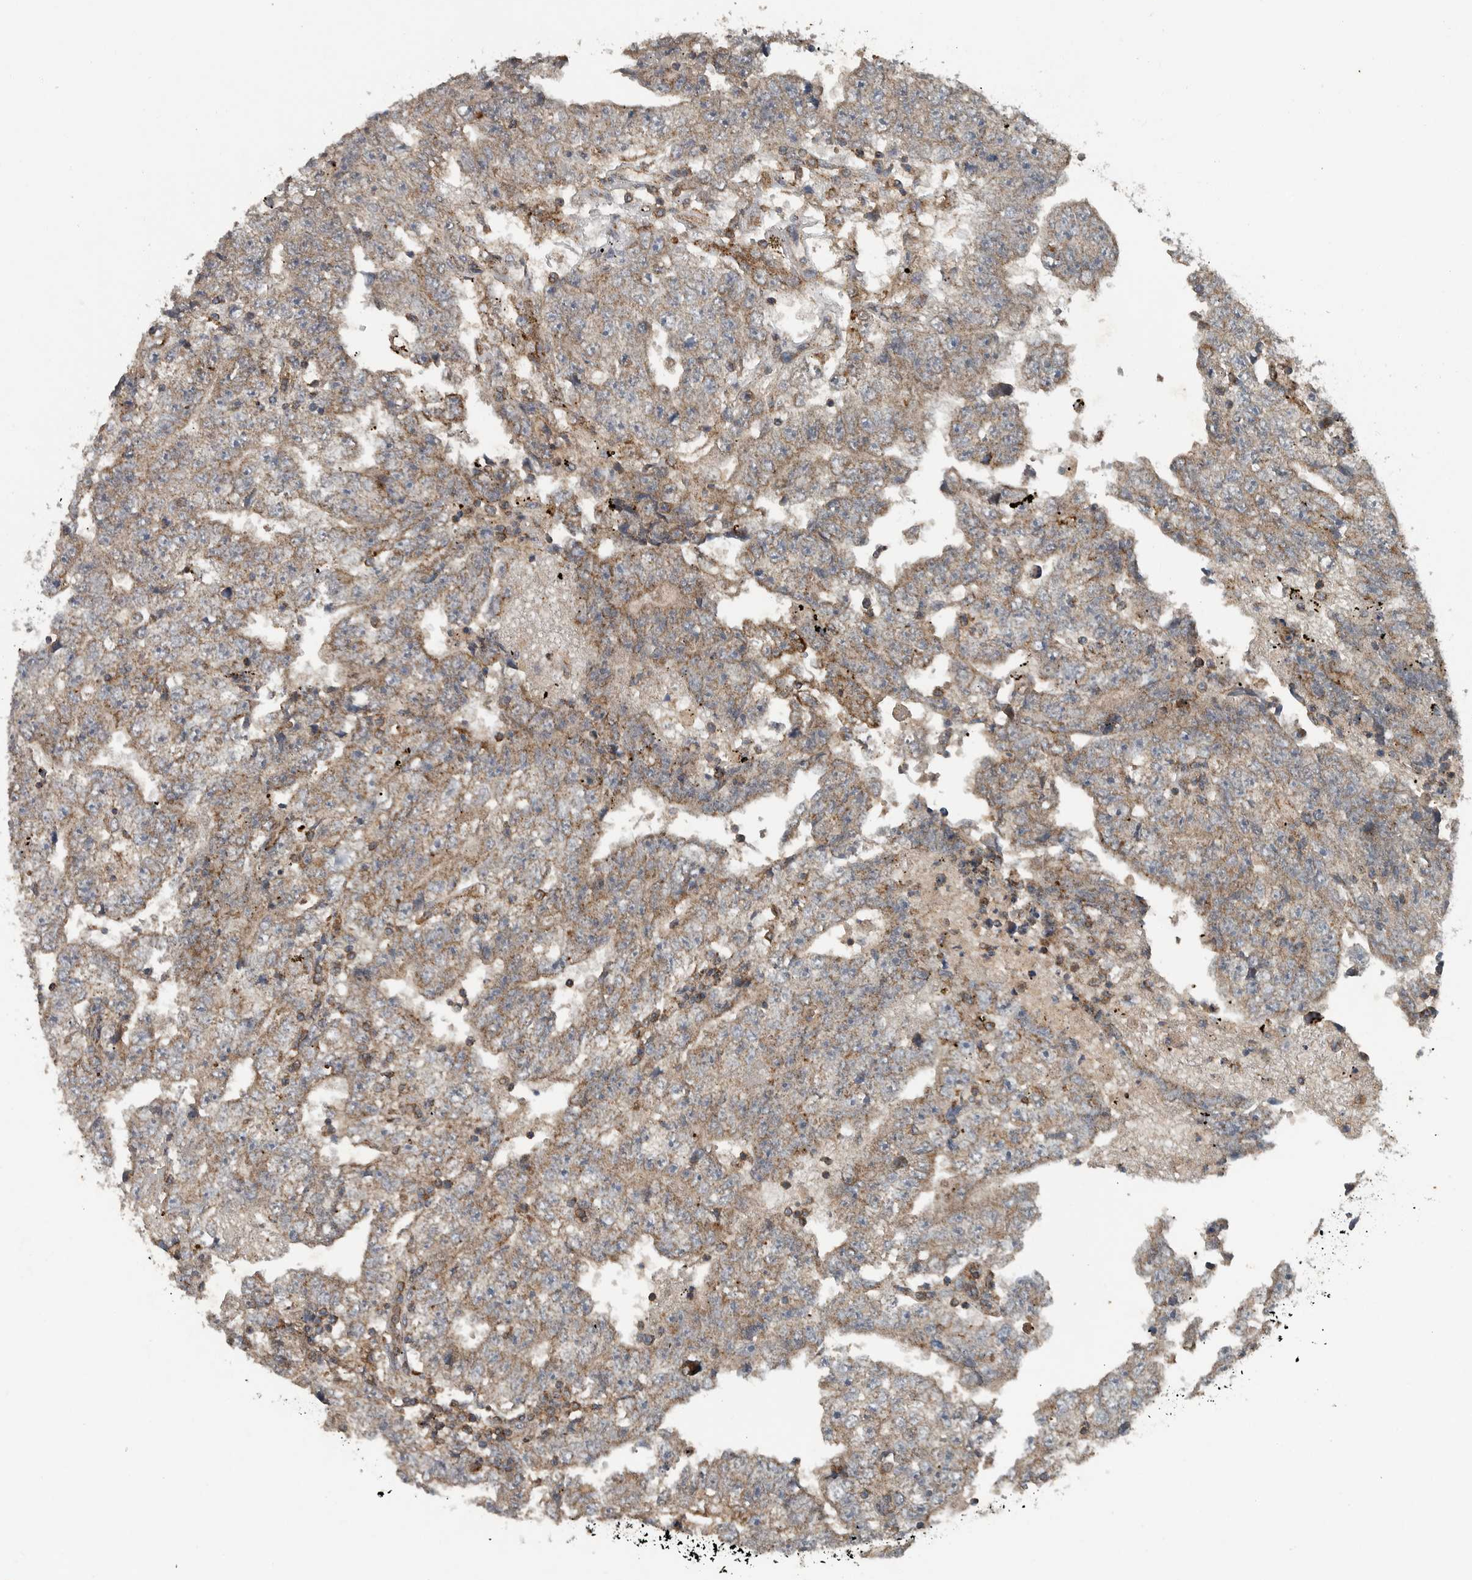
{"staining": {"intensity": "weak", "quantity": ">75%", "location": "cytoplasmic/membranous"}, "tissue": "testis cancer", "cell_type": "Tumor cells", "image_type": "cancer", "snomed": [{"axis": "morphology", "description": "Carcinoma, Embryonal, NOS"}, {"axis": "topography", "description": "Testis"}], "caption": "DAB (3,3'-diaminobenzidine) immunohistochemical staining of human testis cancer shows weak cytoplasmic/membranous protein staining in approximately >75% of tumor cells.", "gene": "IL6ST", "patient": {"sex": "male", "age": 25}}